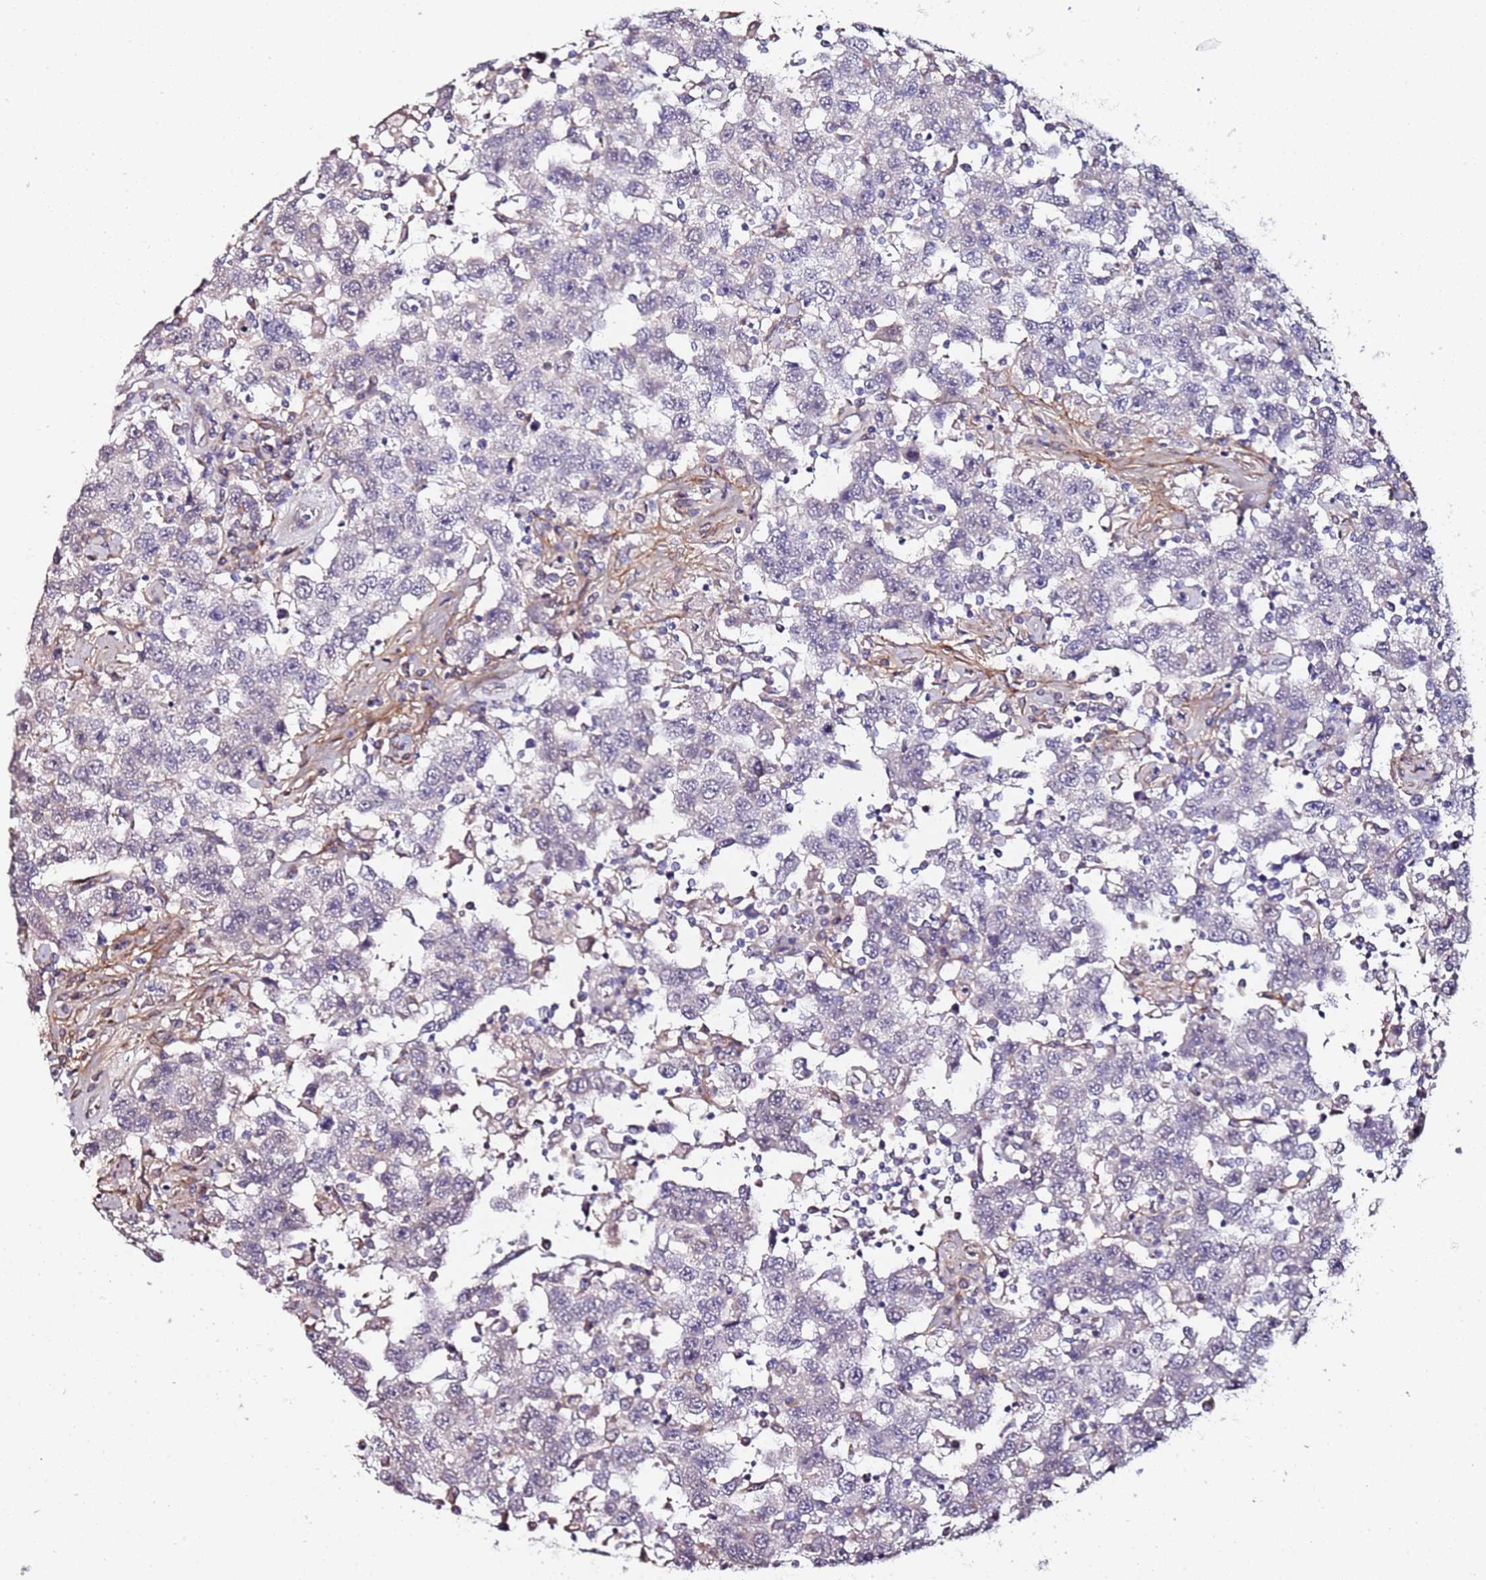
{"staining": {"intensity": "negative", "quantity": "none", "location": "none"}, "tissue": "testis cancer", "cell_type": "Tumor cells", "image_type": "cancer", "snomed": [{"axis": "morphology", "description": "Seminoma, NOS"}, {"axis": "topography", "description": "Testis"}], "caption": "Protein analysis of testis cancer shows no significant positivity in tumor cells.", "gene": "C3orf80", "patient": {"sex": "male", "age": 41}}